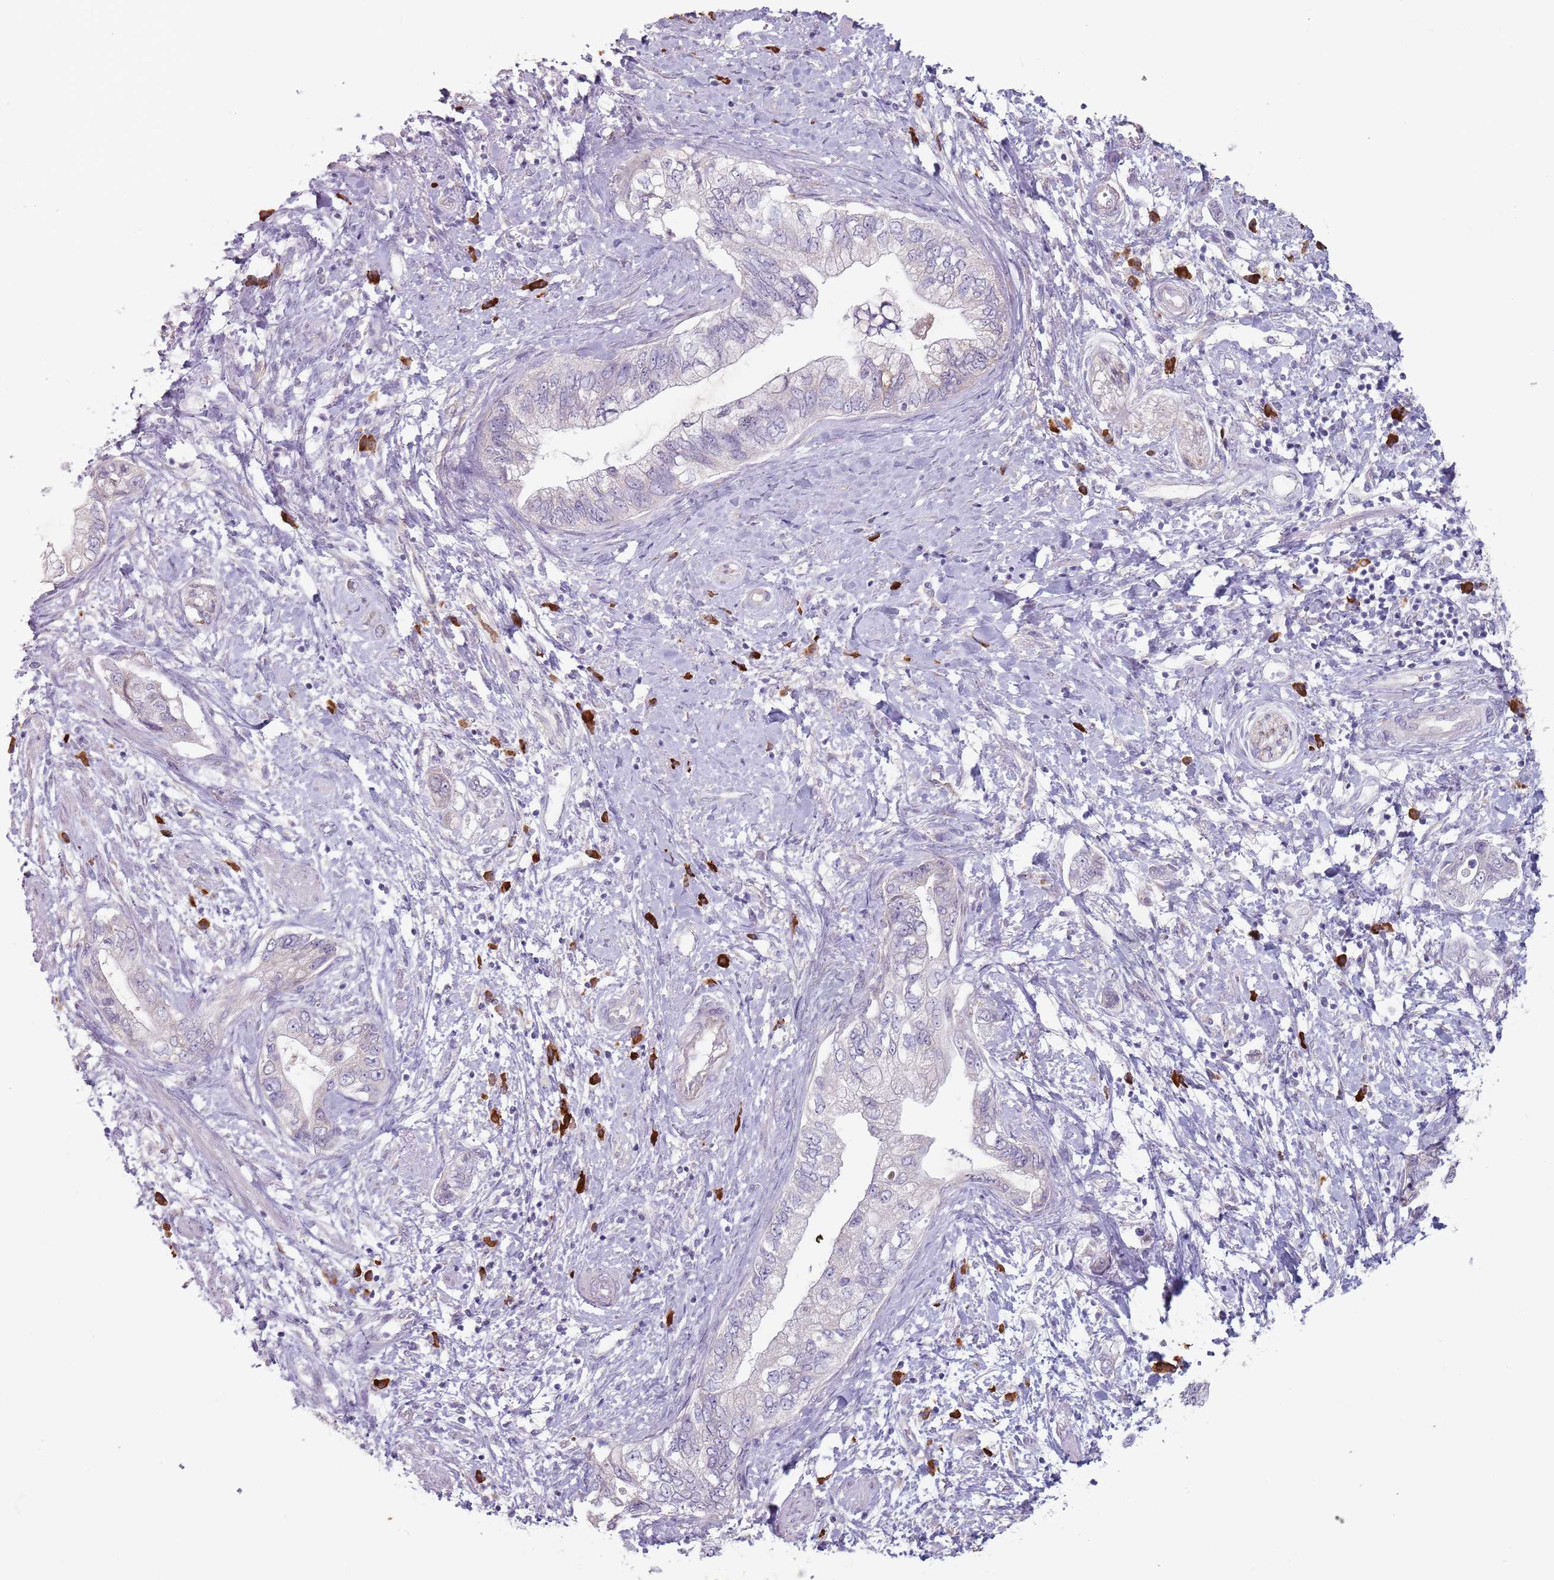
{"staining": {"intensity": "negative", "quantity": "none", "location": "none"}, "tissue": "pancreatic cancer", "cell_type": "Tumor cells", "image_type": "cancer", "snomed": [{"axis": "morphology", "description": "Adenocarcinoma, NOS"}, {"axis": "topography", "description": "Pancreas"}], "caption": "The histopathology image reveals no significant positivity in tumor cells of pancreatic cancer (adenocarcinoma).", "gene": "DXO", "patient": {"sex": "female", "age": 73}}